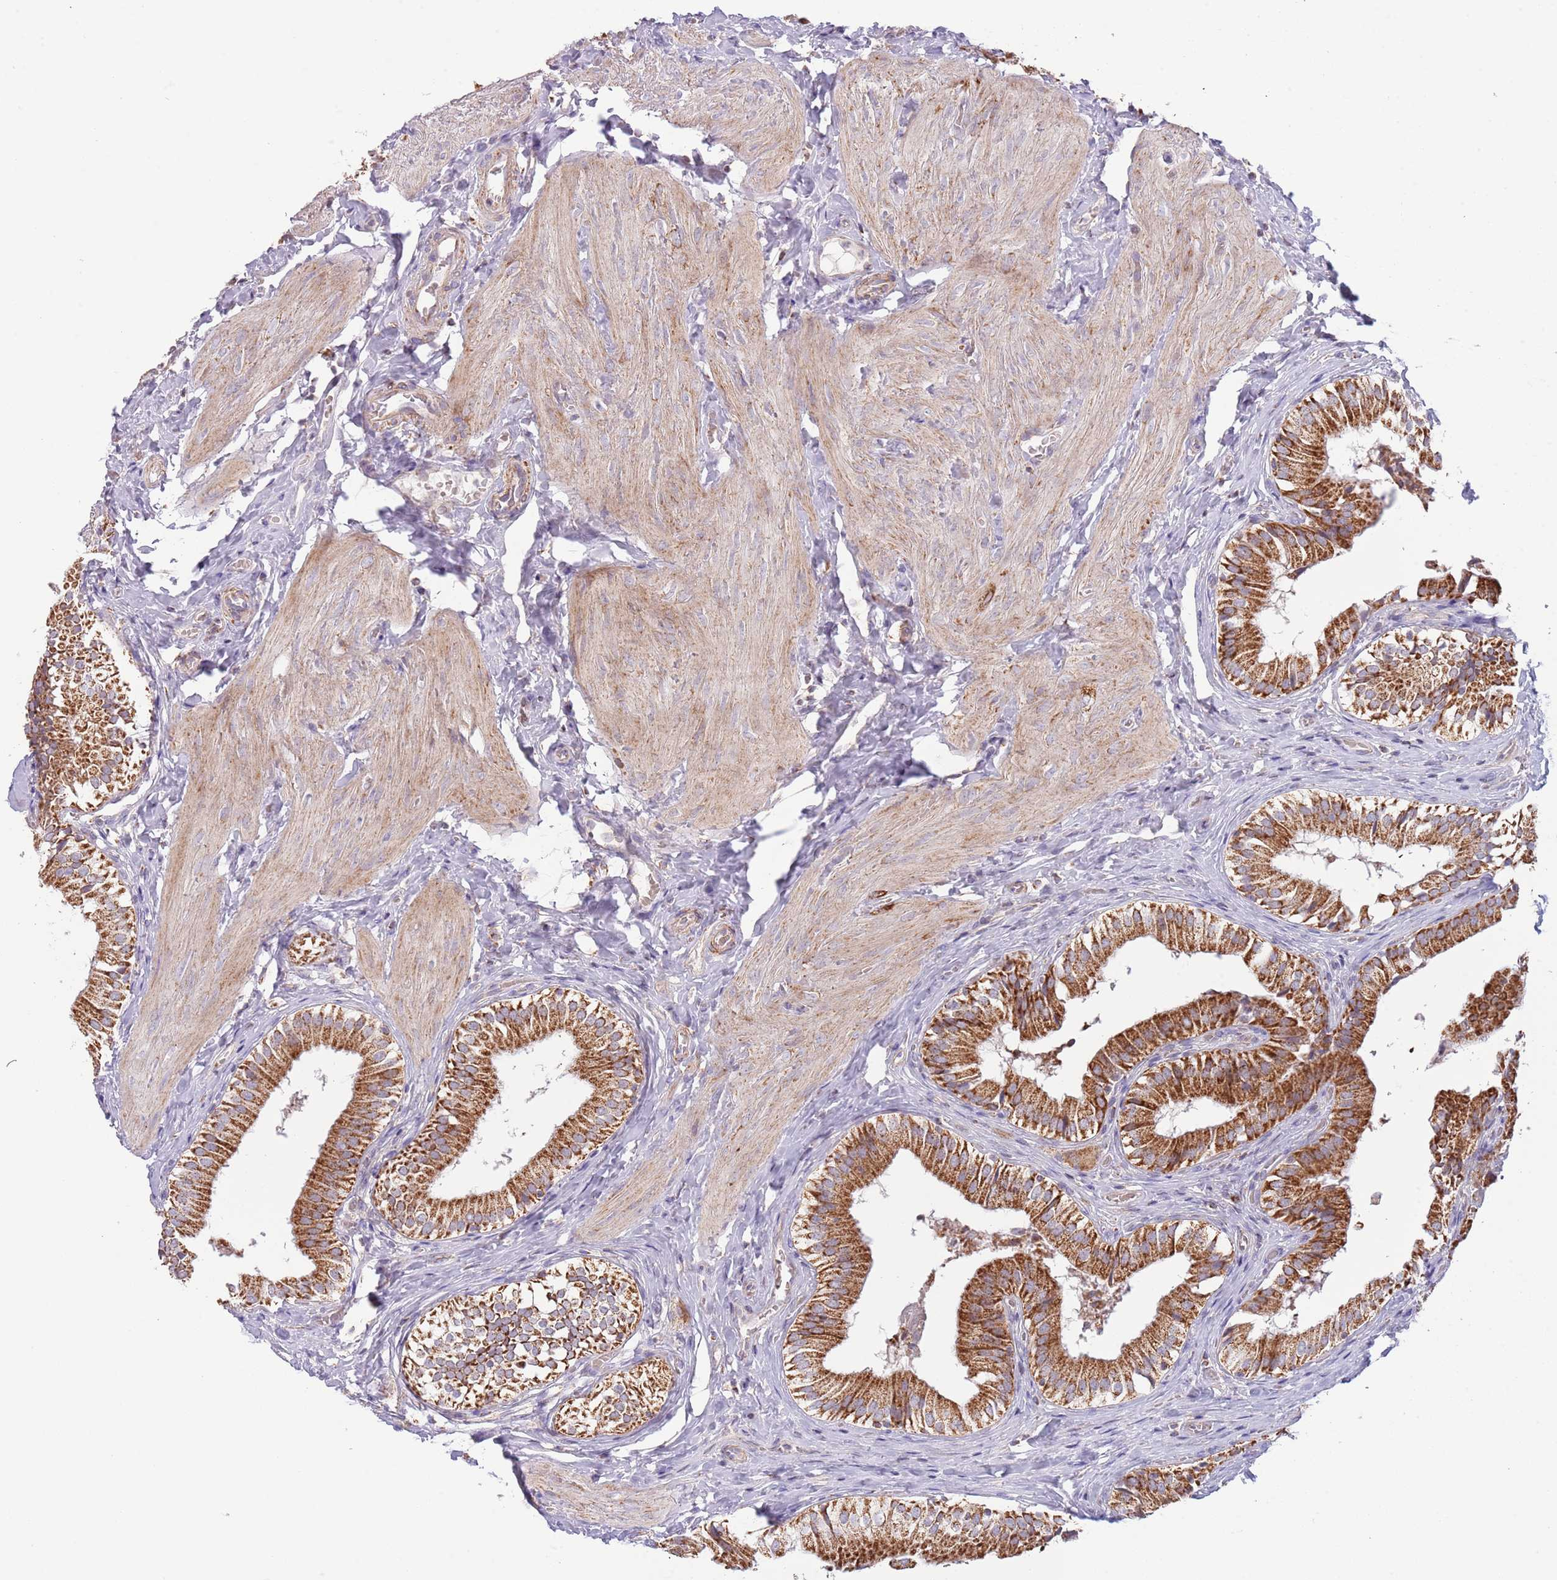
{"staining": {"intensity": "strong", "quantity": ">75%", "location": "cytoplasmic/membranous"}, "tissue": "gallbladder", "cell_type": "Glandular cells", "image_type": "normal", "snomed": [{"axis": "morphology", "description": "Normal tissue, NOS"}, {"axis": "topography", "description": "Gallbladder"}], "caption": "Protein analysis of unremarkable gallbladder exhibits strong cytoplasmic/membranous positivity in about >75% of glandular cells.", "gene": "LHX6", "patient": {"sex": "female", "age": 47}}